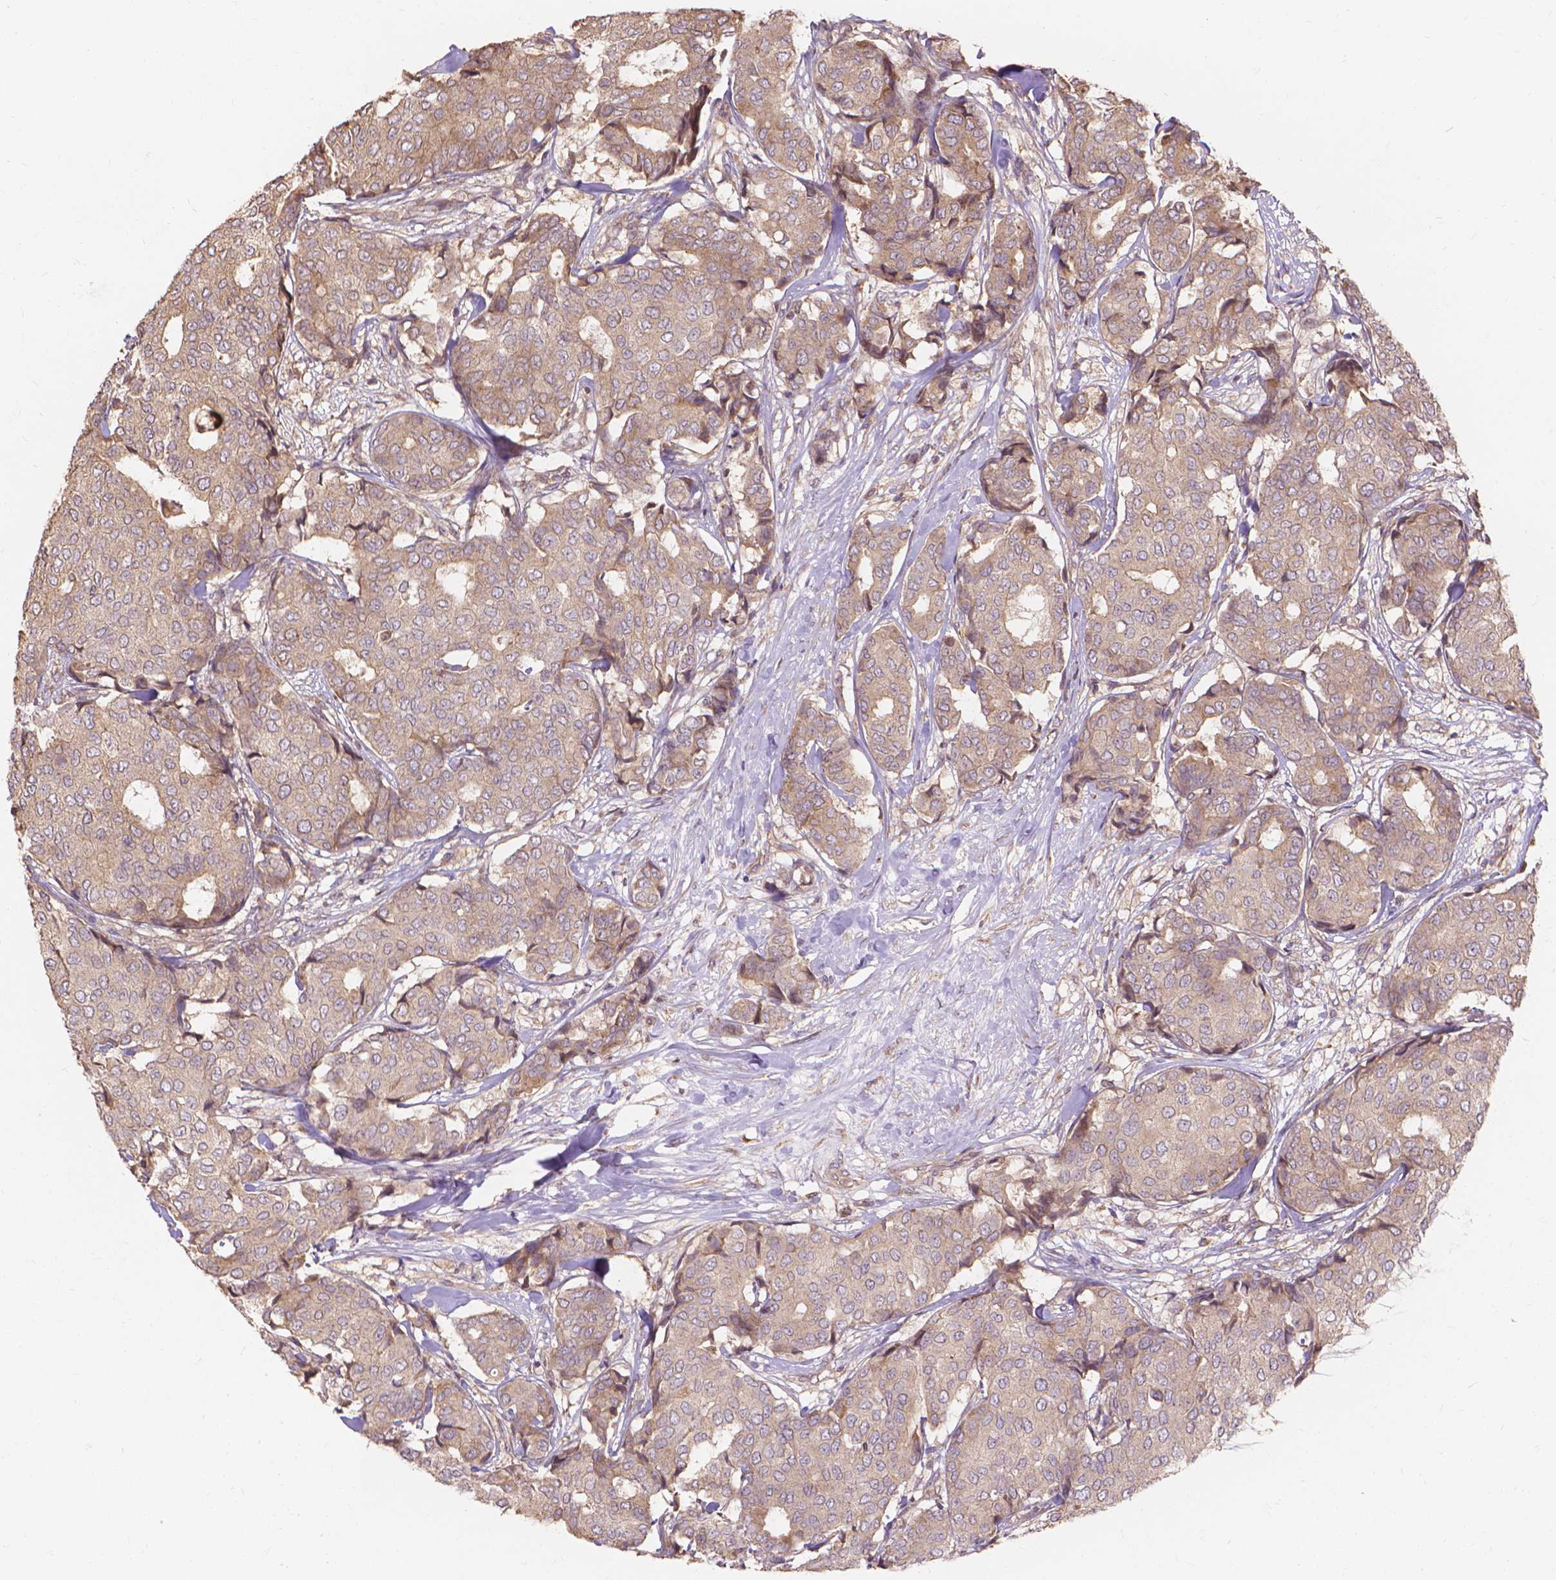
{"staining": {"intensity": "weak", "quantity": ">75%", "location": "cytoplasmic/membranous"}, "tissue": "breast cancer", "cell_type": "Tumor cells", "image_type": "cancer", "snomed": [{"axis": "morphology", "description": "Duct carcinoma"}, {"axis": "topography", "description": "Breast"}], "caption": "Immunohistochemical staining of human breast cancer (intraductal carcinoma) demonstrates low levels of weak cytoplasmic/membranous staining in about >75% of tumor cells. The staining was performed using DAB (3,3'-diaminobenzidine), with brown indicating positive protein expression. Nuclei are stained blue with hematoxylin.", "gene": "TAB2", "patient": {"sex": "female", "age": 75}}